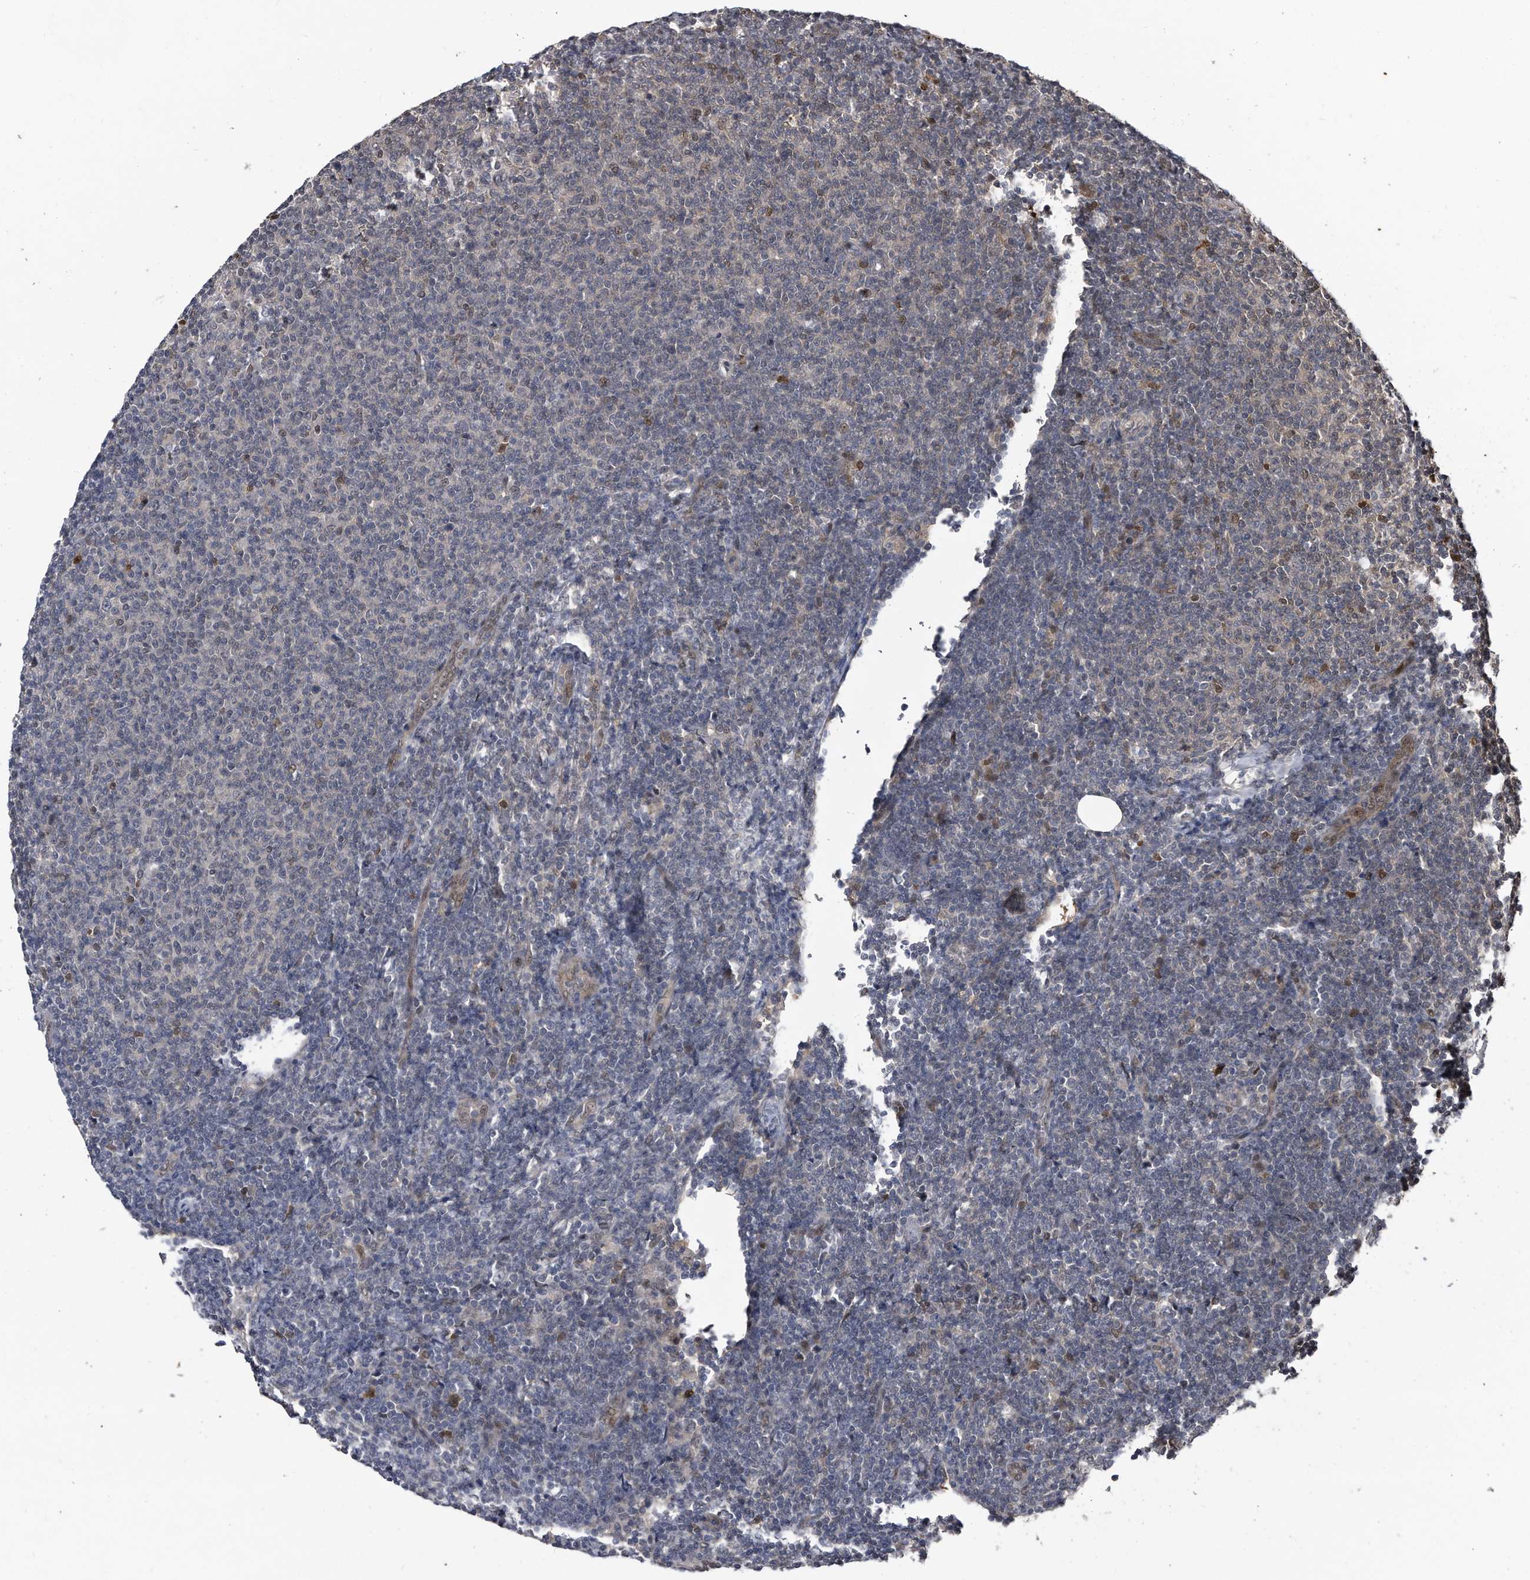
{"staining": {"intensity": "negative", "quantity": "none", "location": "none"}, "tissue": "lymphoma", "cell_type": "Tumor cells", "image_type": "cancer", "snomed": [{"axis": "morphology", "description": "Malignant lymphoma, non-Hodgkin's type, Low grade"}, {"axis": "topography", "description": "Lymph node"}], "caption": "Tumor cells are negative for brown protein staining in malignant lymphoma, non-Hodgkin's type (low-grade). The staining was performed using DAB (3,3'-diaminobenzidine) to visualize the protein expression in brown, while the nuclei were stained in blue with hematoxylin (Magnification: 20x).", "gene": "RAD23B", "patient": {"sex": "male", "age": 66}}